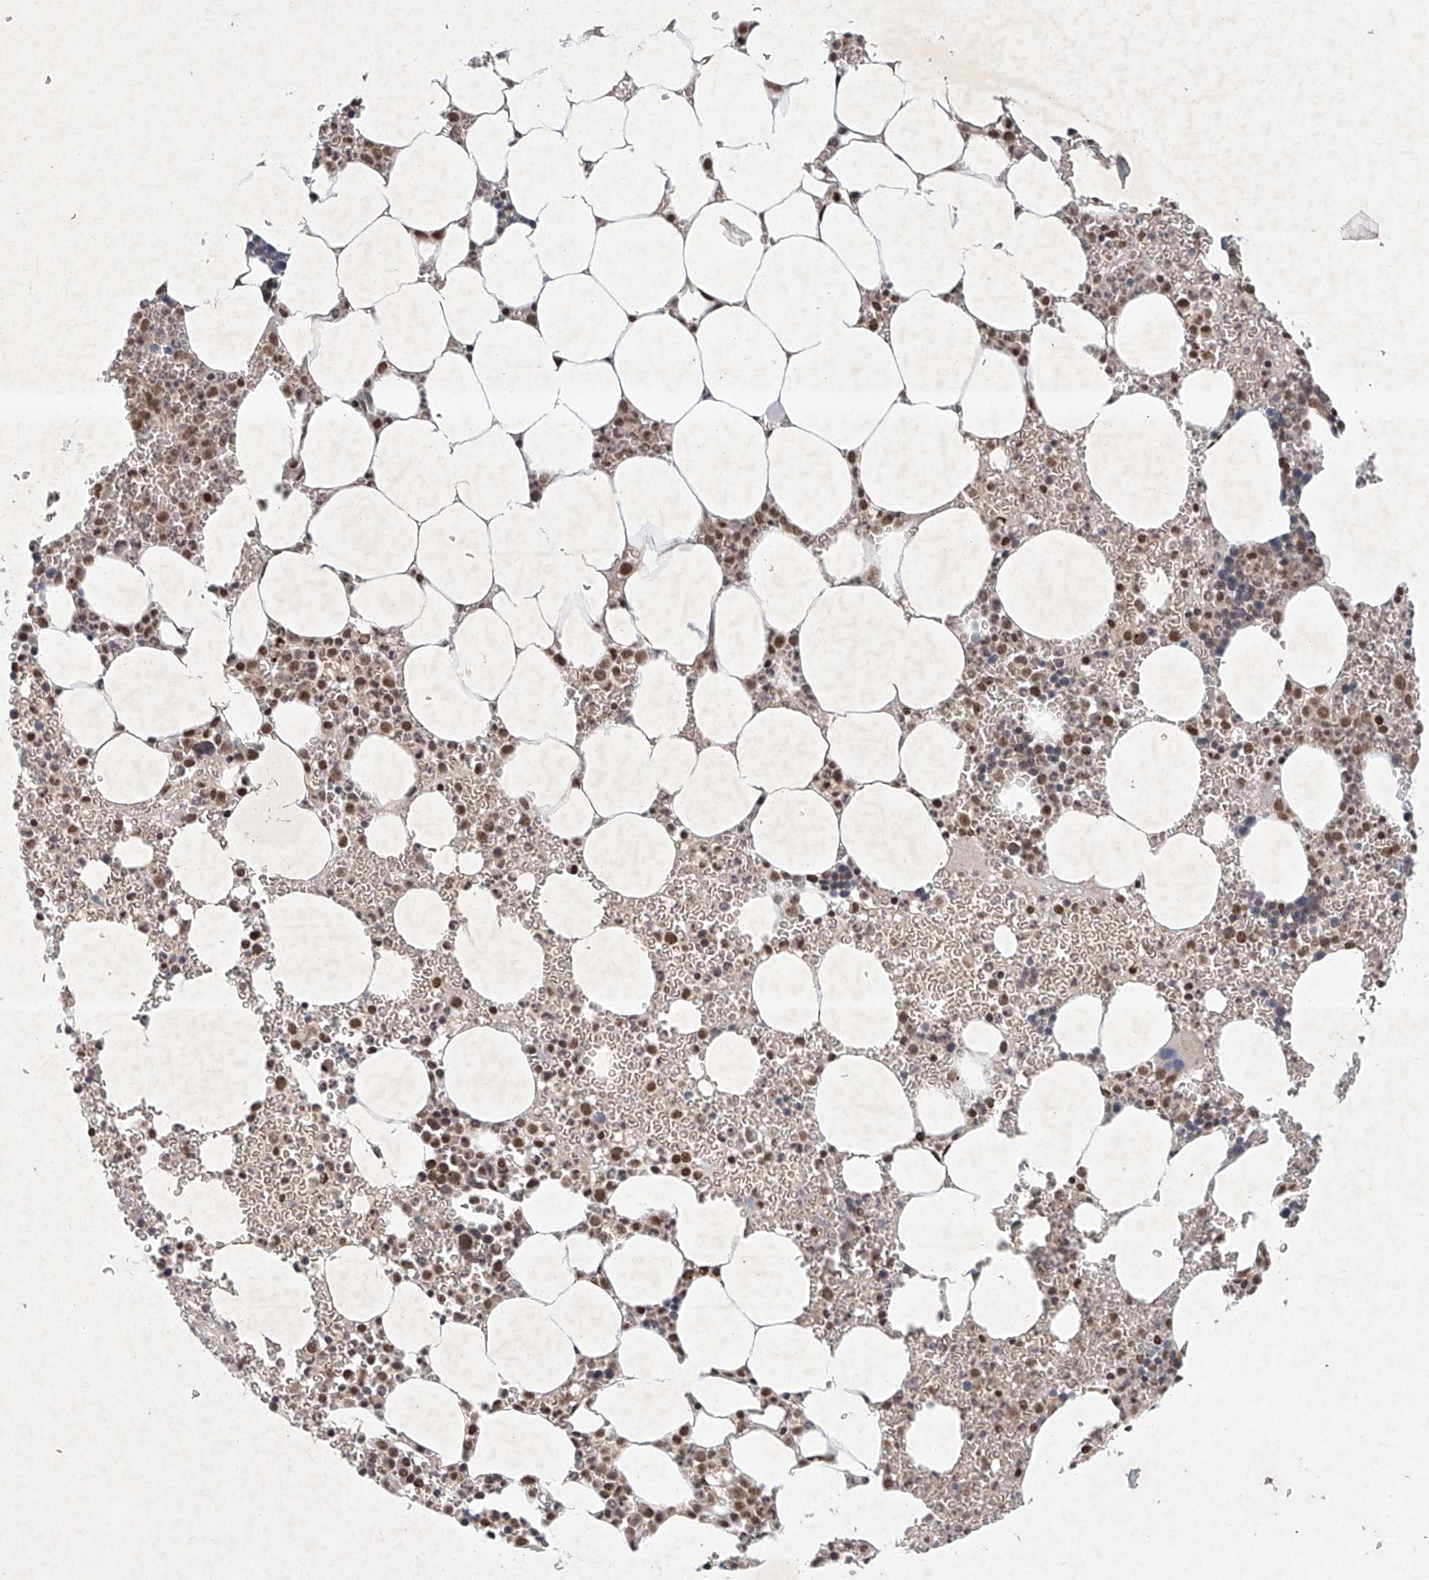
{"staining": {"intensity": "strong", "quantity": "25%-75%", "location": "nuclear"}, "tissue": "bone marrow", "cell_type": "Hematopoietic cells", "image_type": "normal", "snomed": [{"axis": "morphology", "description": "Normal tissue, NOS"}, {"axis": "topography", "description": "Bone marrow"}], "caption": "An image of bone marrow stained for a protein reveals strong nuclear brown staining in hematopoietic cells.", "gene": "ZNF470", "patient": {"sex": "female", "age": 78}}